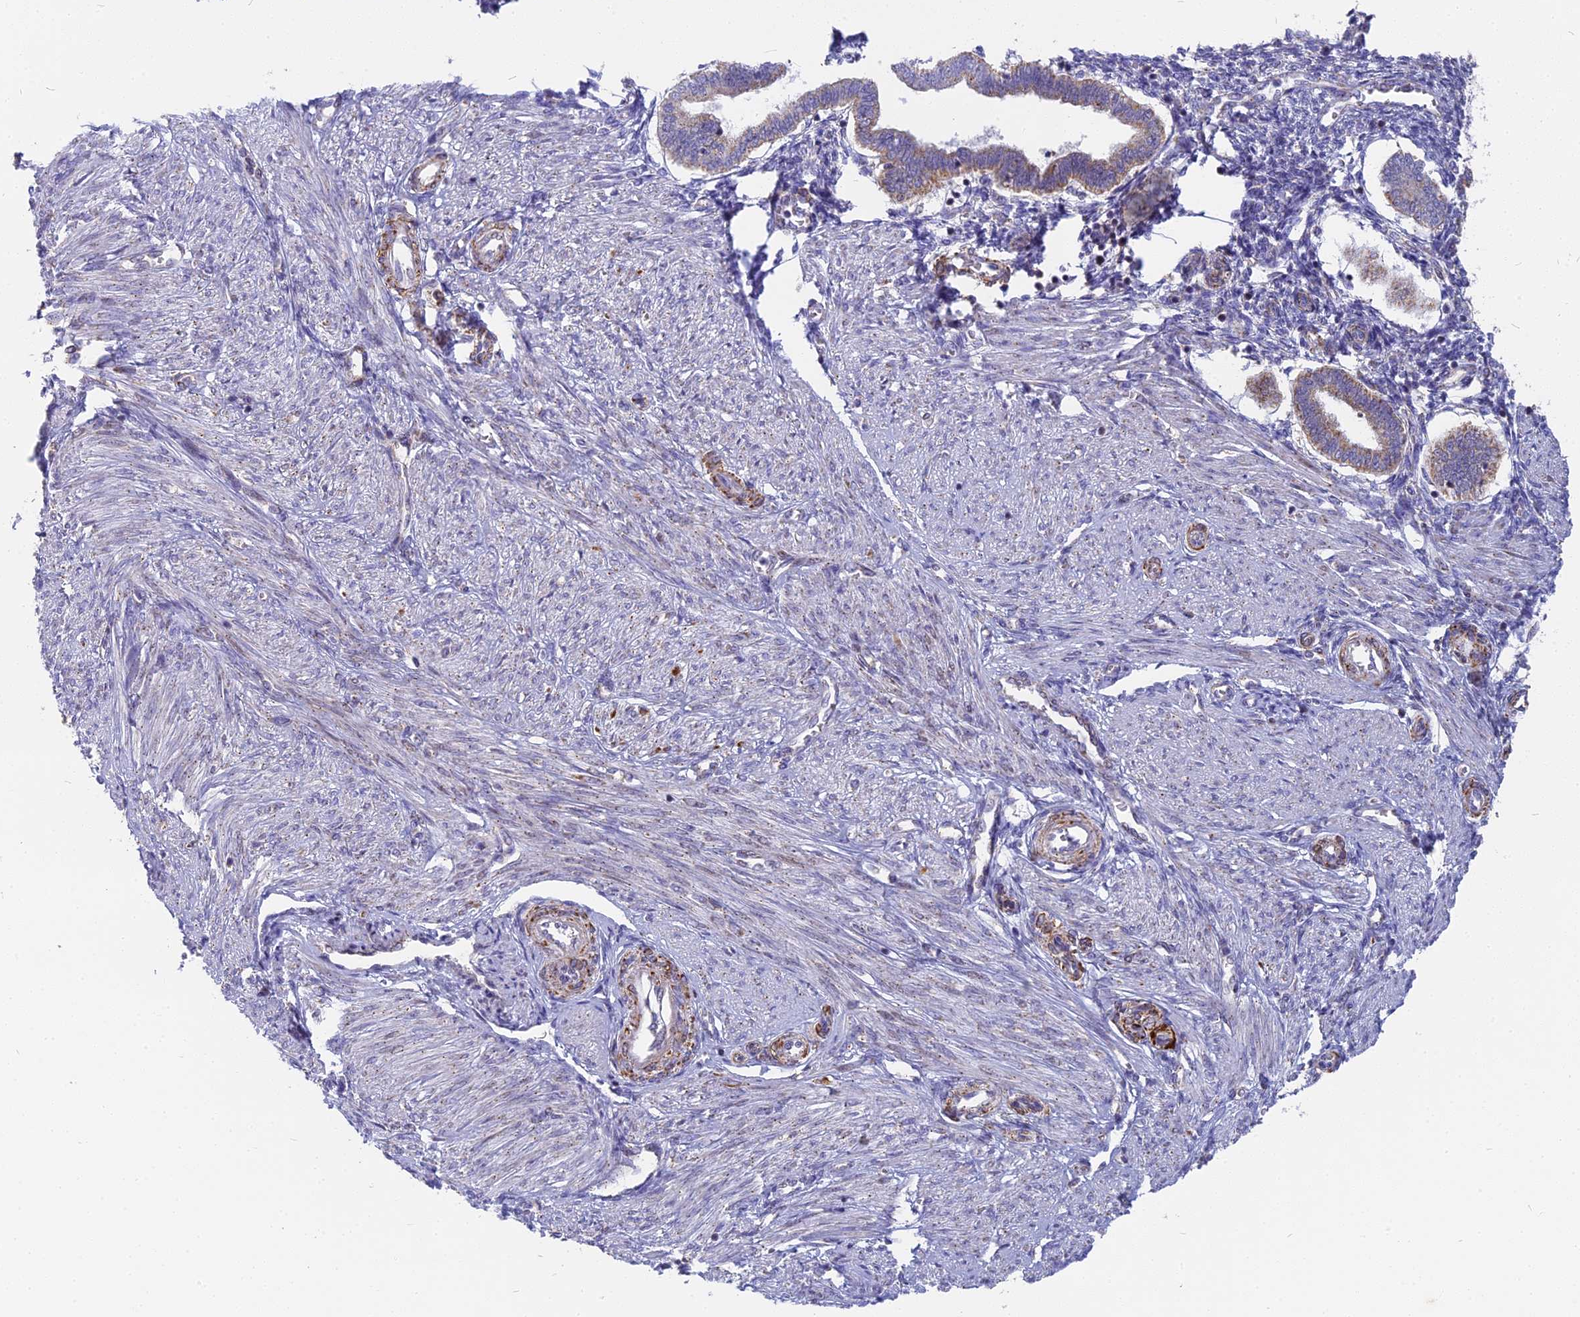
{"staining": {"intensity": "negative", "quantity": "none", "location": "none"}, "tissue": "endometrium", "cell_type": "Cells in endometrial stroma", "image_type": "normal", "snomed": [{"axis": "morphology", "description": "Normal tissue, NOS"}, {"axis": "topography", "description": "Endometrium"}], "caption": "Image shows no protein staining in cells in endometrial stroma of unremarkable endometrium. (Brightfield microscopy of DAB (3,3'-diaminobenzidine) immunohistochemistry at high magnification).", "gene": "DTWD1", "patient": {"sex": "female", "age": 24}}